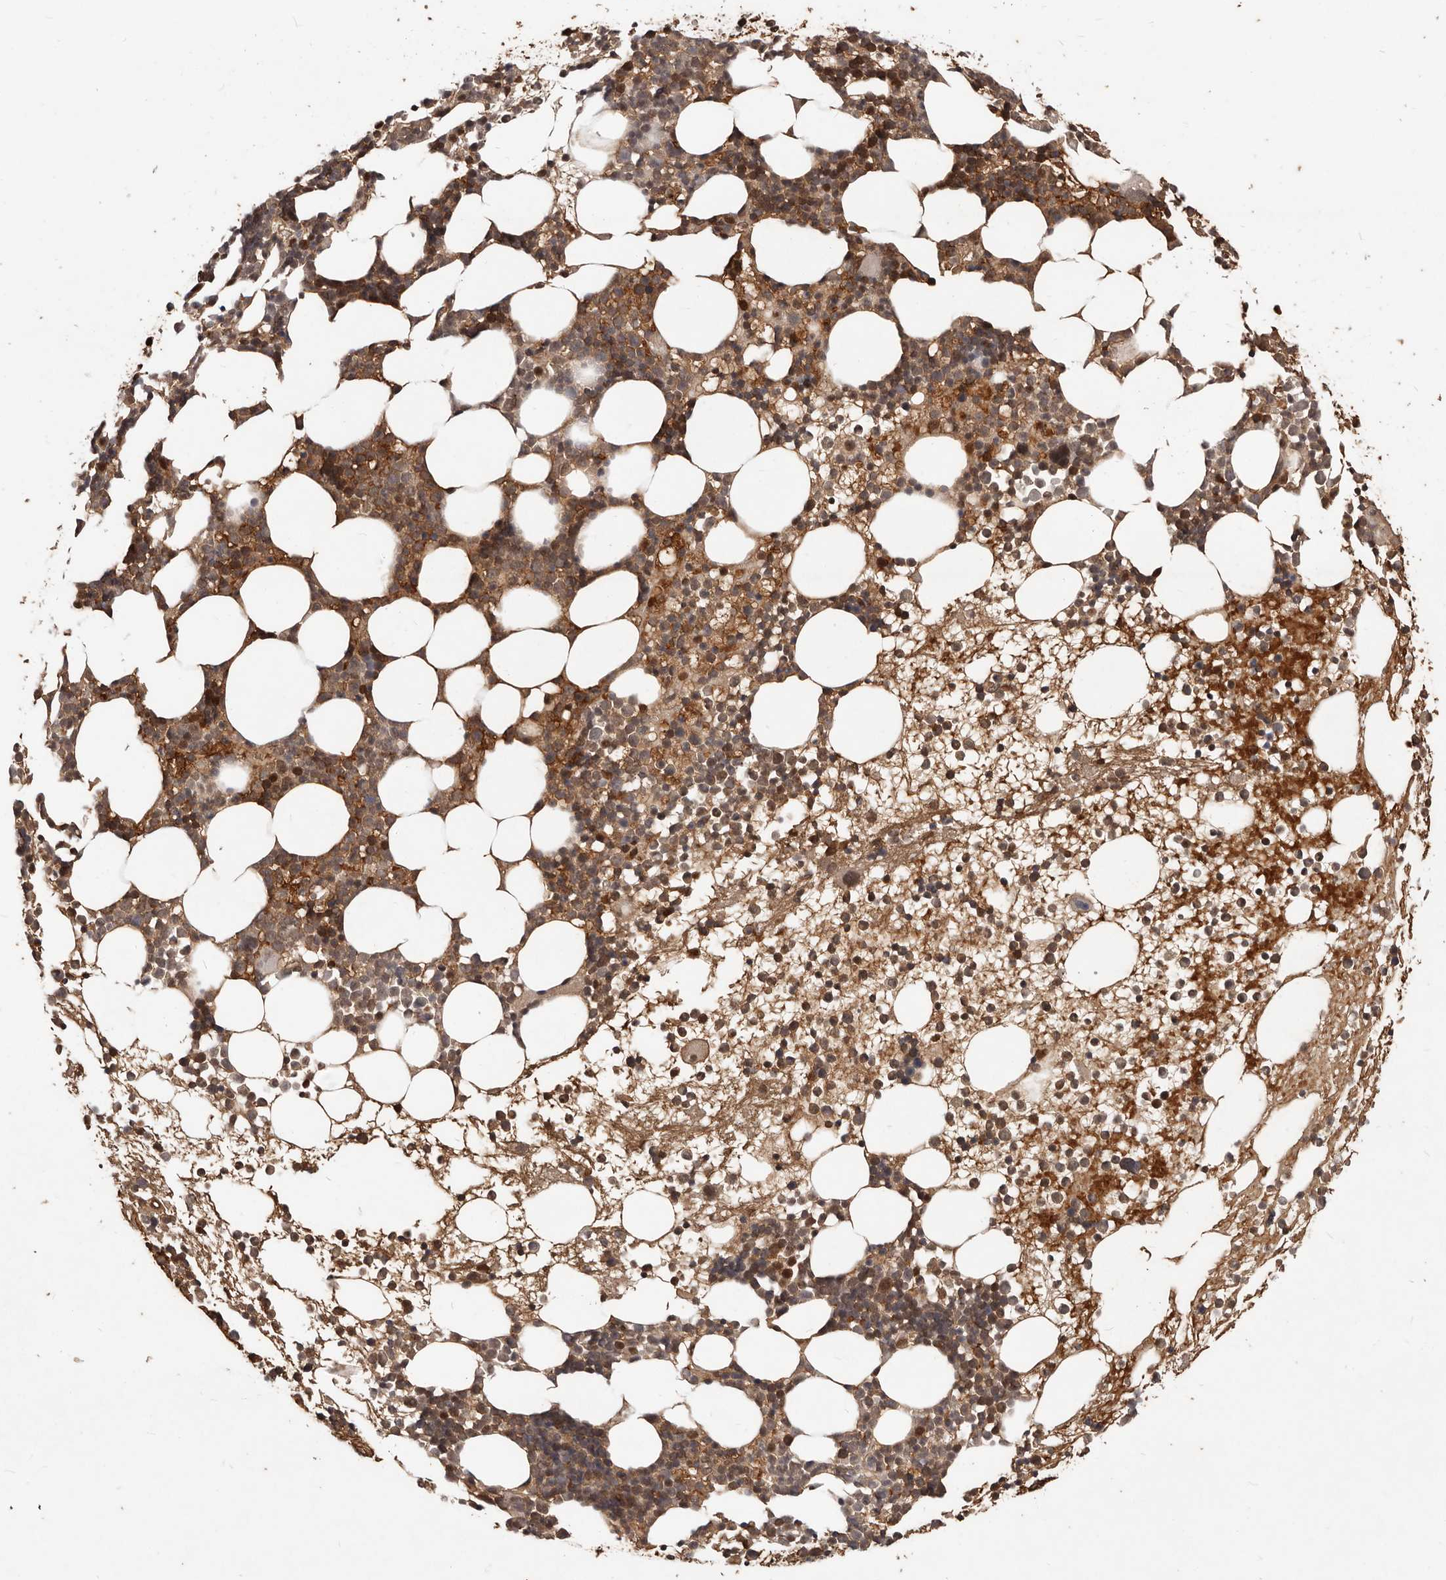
{"staining": {"intensity": "strong", "quantity": ">75%", "location": "cytoplasmic/membranous,nuclear"}, "tissue": "bone marrow", "cell_type": "Hematopoietic cells", "image_type": "normal", "snomed": [{"axis": "morphology", "description": "Normal tissue, NOS"}, {"axis": "topography", "description": "Bone marrow"}], "caption": "Bone marrow stained with immunohistochemistry (IHC) displays strong cytoplasmic/membranous,nuclear staining in approximately >75% of hematopoietic cells. The protein of interest is shown in brown color, while the nuclei are stained blue.", "gene": "NCOA3", "patient": {"sex": "female", "age": 57}}